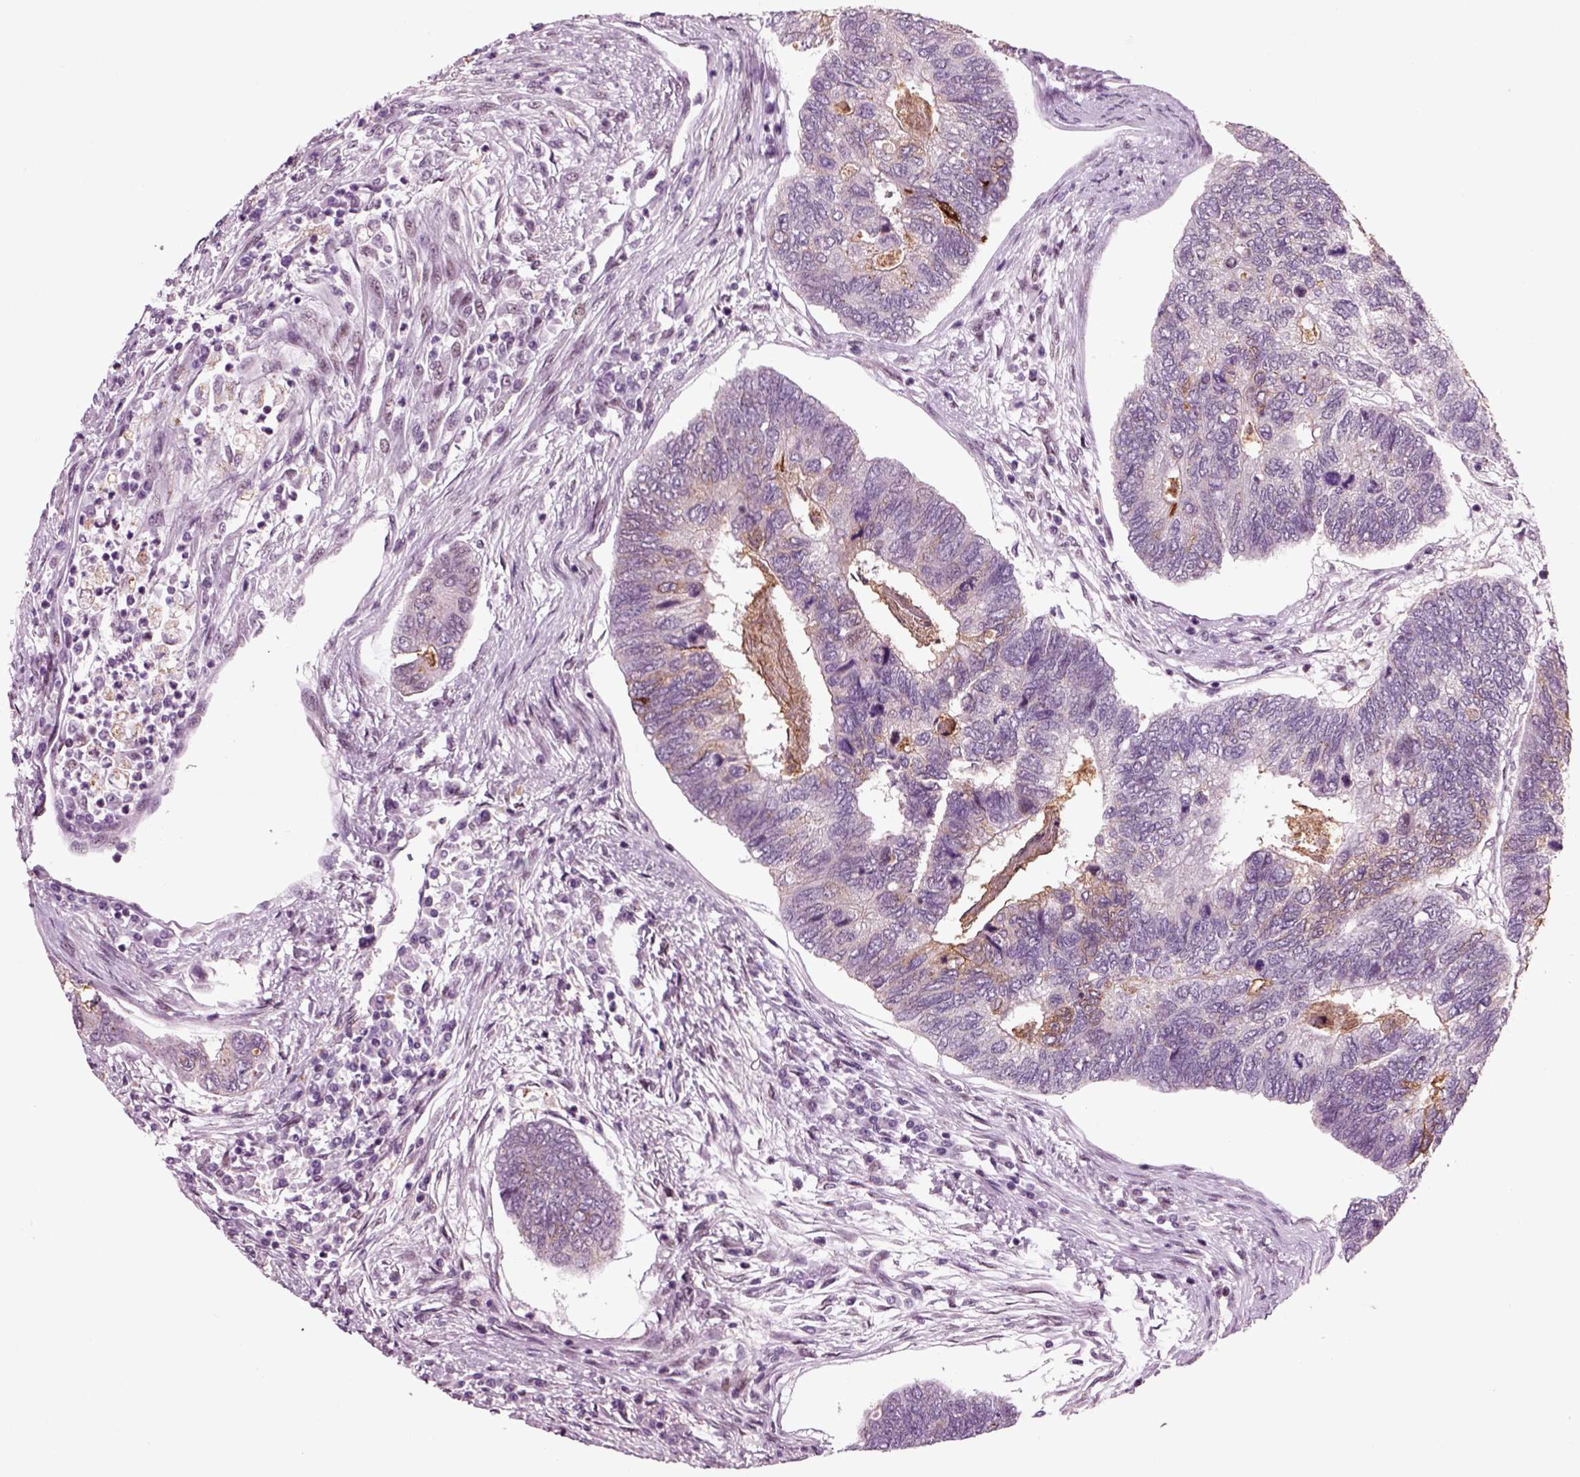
{"staining": {"intensity": "negative", "quantity": "none", "location": "none"}, "tissue": "colorectal cancer", "cell_type": "Tumor cells", "image_type": "cancer", "snomed": [{"axis": "morphology", "description": "Adenocarcinoma, NOS"}, {"axis": "topography", "description": "Colon"}], "caption": "Adenocarcinoma (colorectal) stained for a protein using immunohistochemistry (IHC) exhibits no positivity tumor cells.", "gene": "CHGB", "patient": {"sex": "female", "age": 67}}